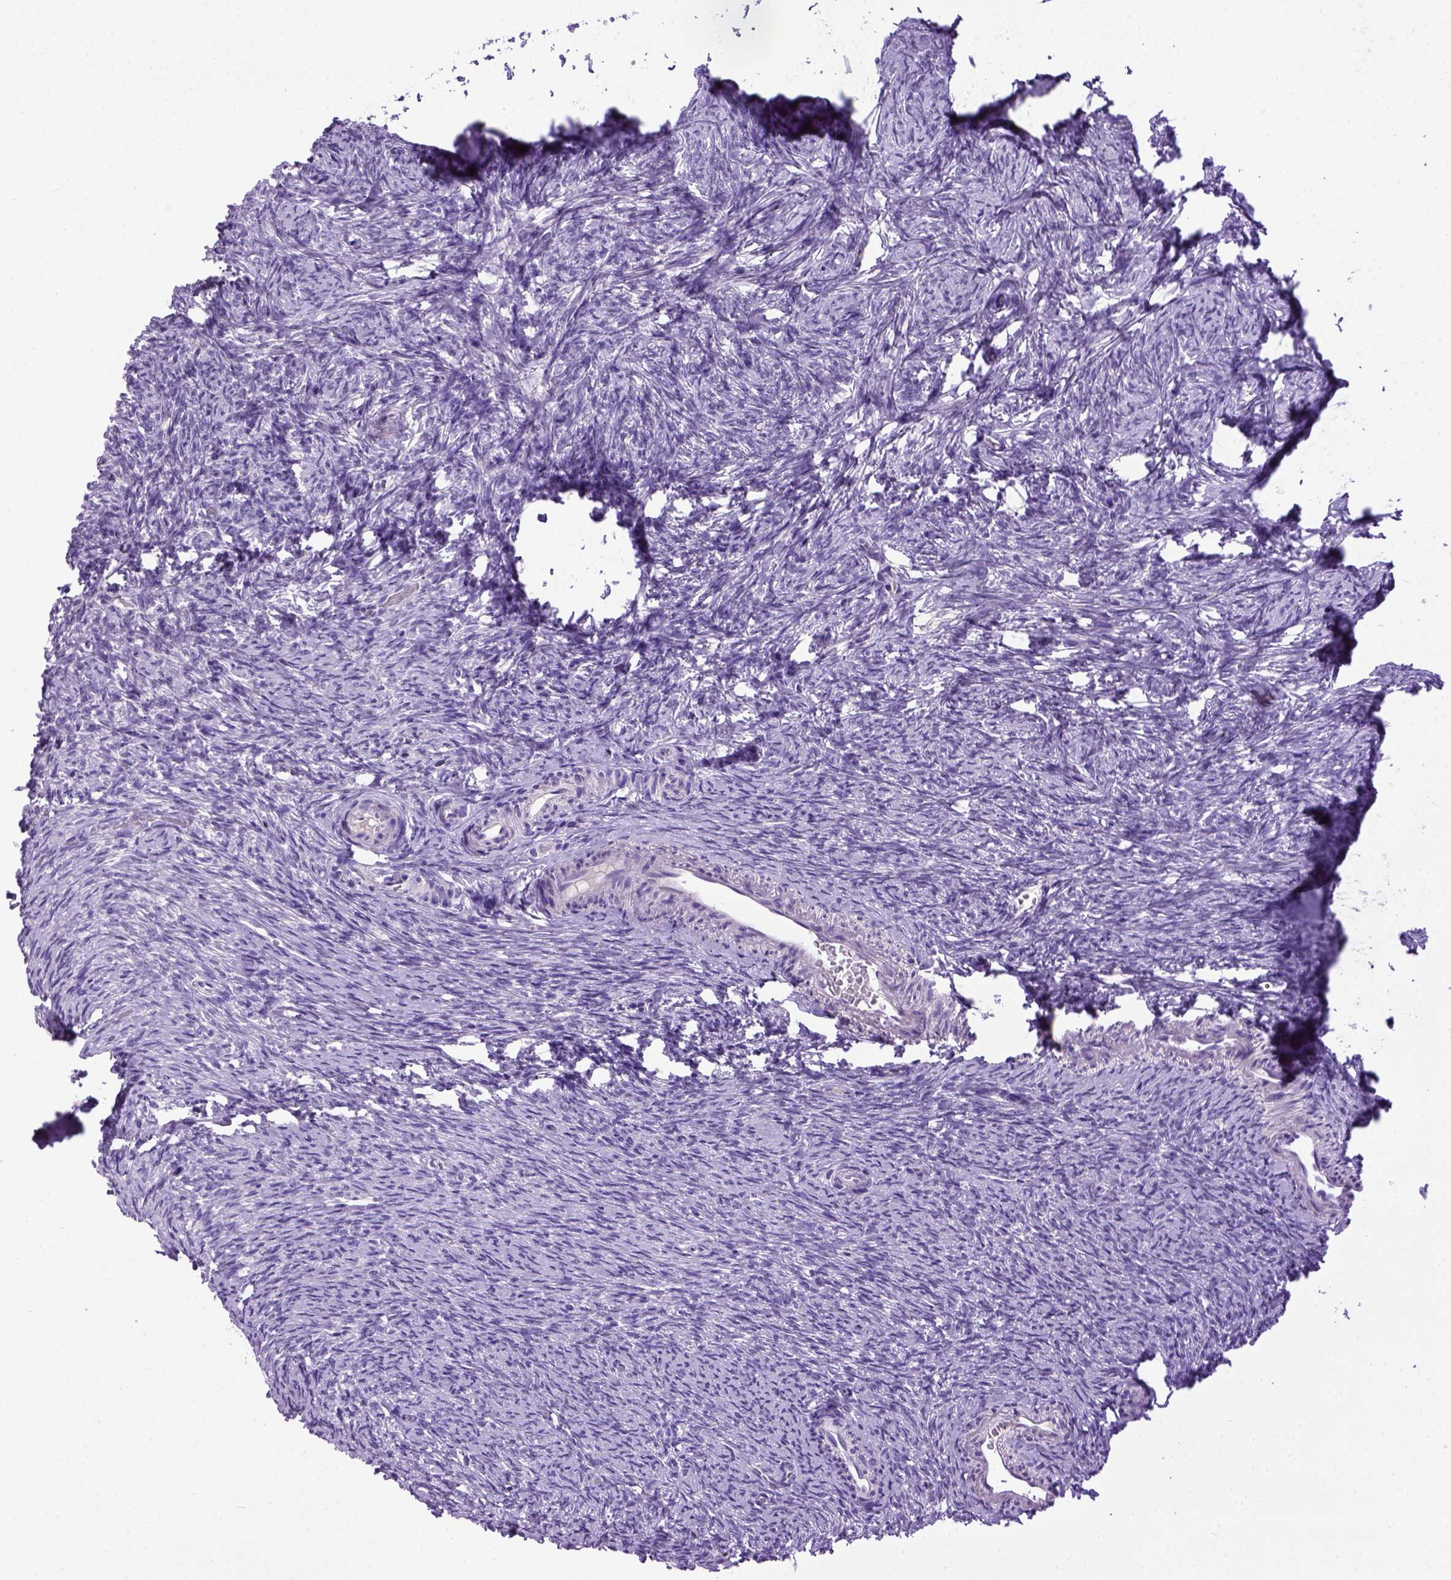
{"staining": {"intensity": "negative", "quantity": "none", "location": "none"}, "tissue": "ovary", "cell_type": "Follicle cells", "image_type": "normal", "snomed": [{"axis": "morphology", "description": "Normal tissue, NOS"}, {"axis": "topography", "description": "Ovary"}], "caption": "Ovary stained for a protein using immunohistochemistry reveals no positivity follicle cells.", "gene": "CDH1", "patient": {"sex": "female", "age": 39}}